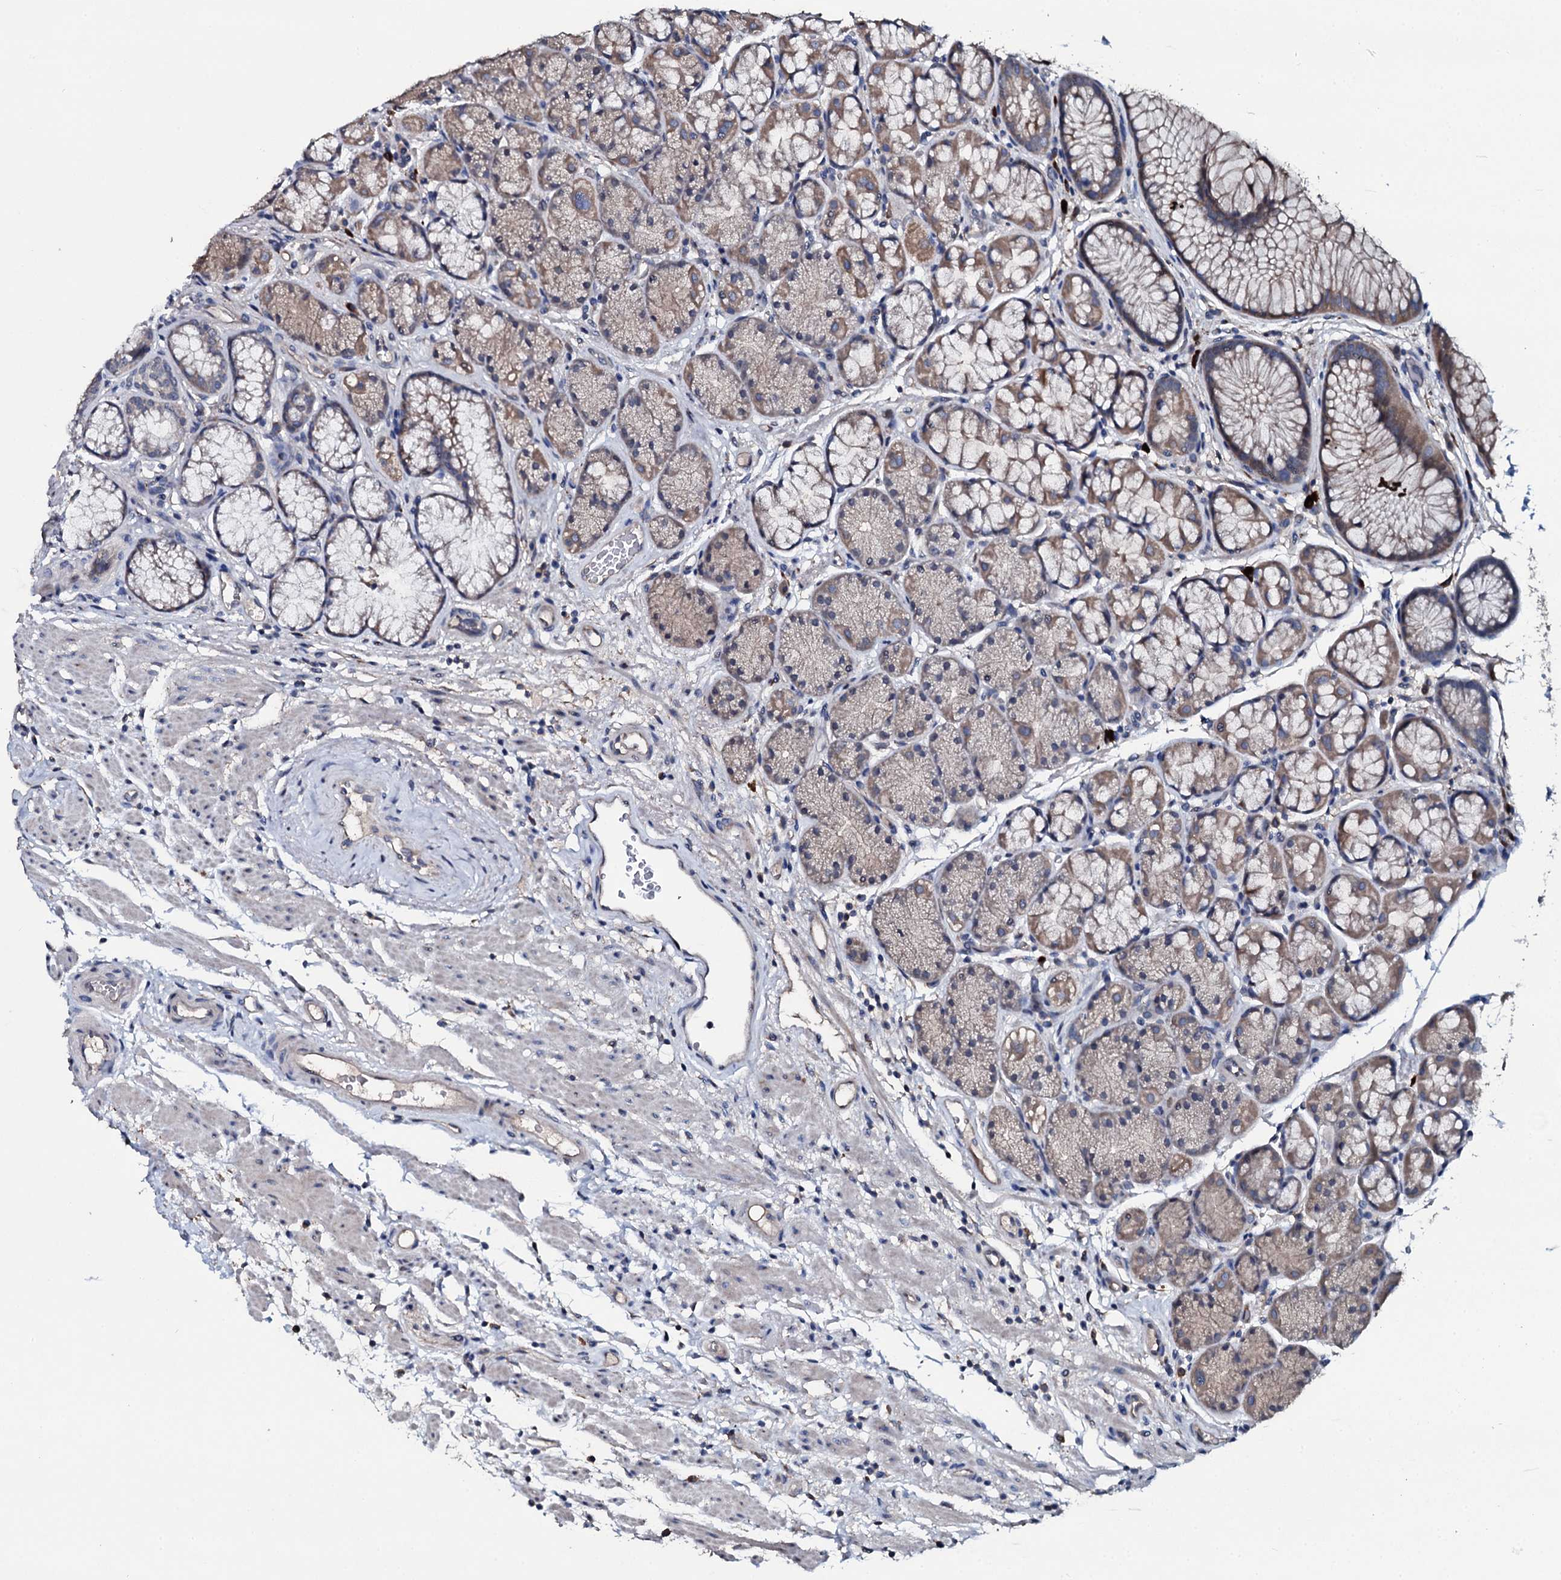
{"staining": {"intensity": "weak", "quantity": "25%-75%", "location": "cytoplasmic/membranous"}, "tissue": "stomach", "cell_type": "Glandular cells", "image_type": "normal", "snomed": [{"axis": "morphology", "description": "Normal tissue, NOS"}, {"axis": "topography", "description": "Stomach"}], "caption": "Weak cytoplasmic/membranous protein positivity is appreciated in approximately 25%-75% of glandular cells in stomach. (Brightfield microscopy of DAB IHC at high magnification).", "gene": "IL12B", "patient": {"sex": "male", "age": 63}}